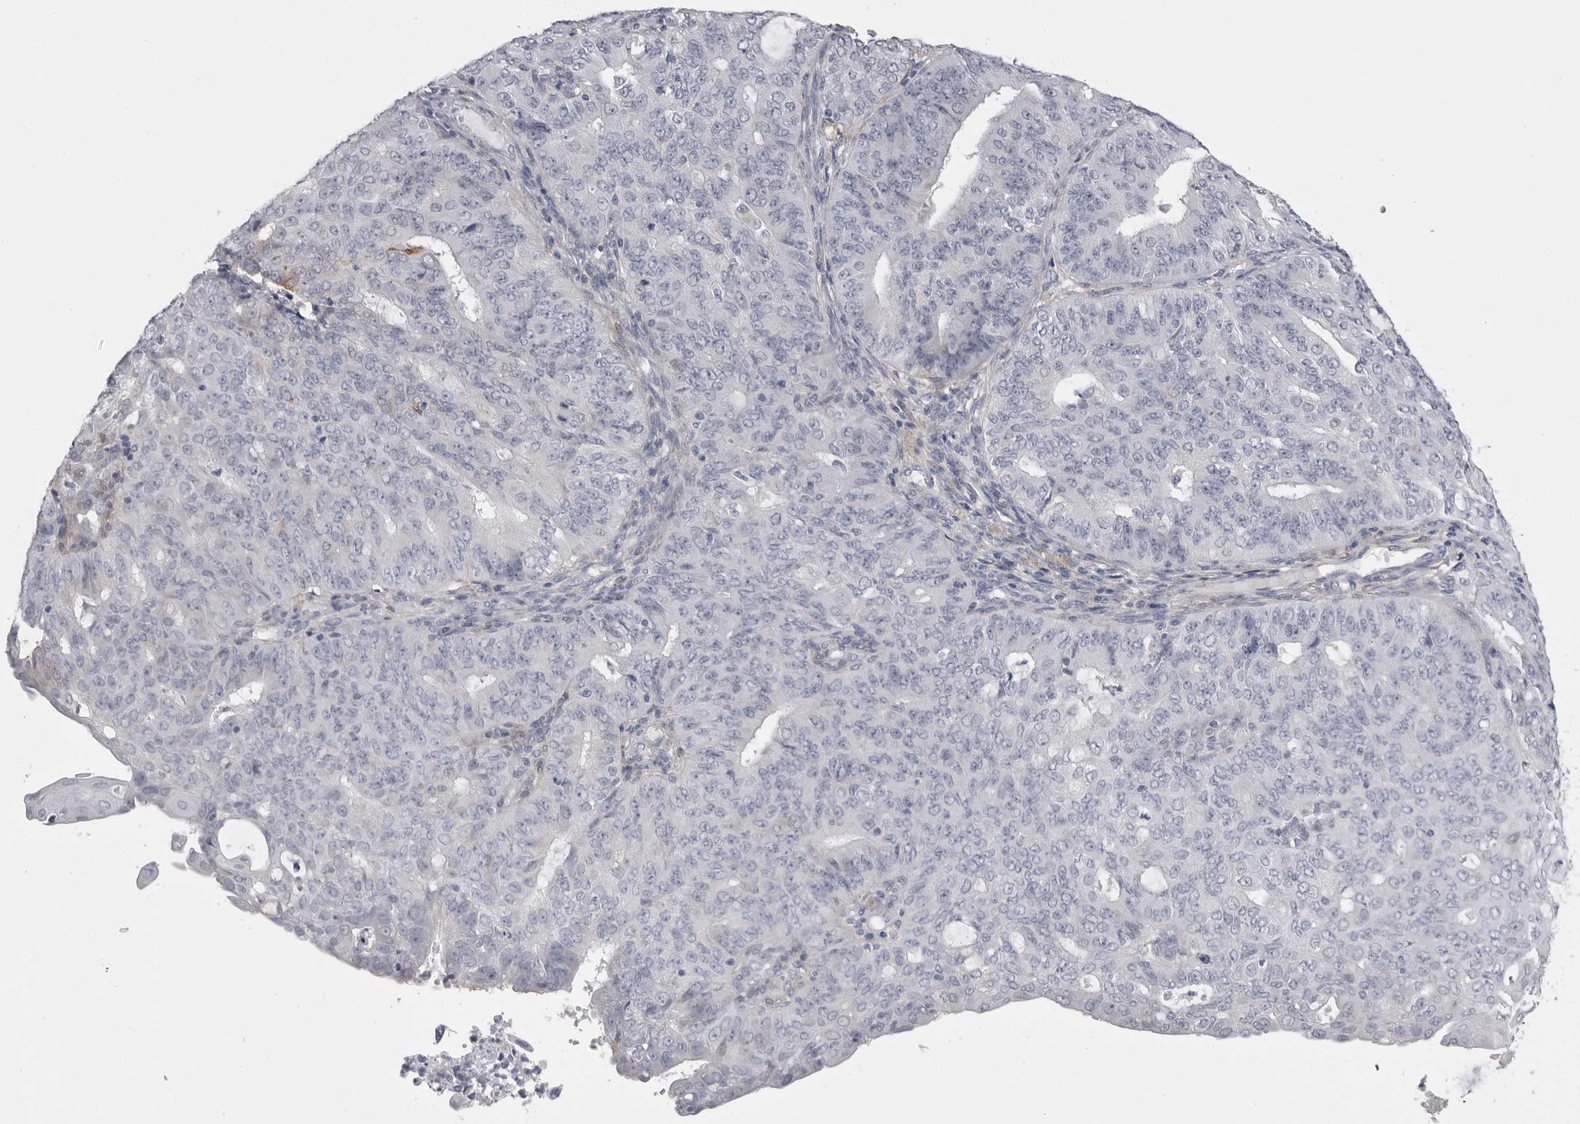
{"staining": {"intensity": "negative", "quantity": "none", "location": "none"}, "tissue": "endometrial cancer", "cell_type": "Tumor cells", "image_type": "cancer", "snomed": [{"axis": "morphology", "description": "Adenocarcinoma, NOS"}, {"axis": "topography", "description": "Endometrium"}], "caption": "IHC micrograph of neoplastic tissue: adenocarcinoma (endometrial) stained with DAB demonstrates no significant protein positivity in tumor cells.", "gene": "AKAP12", "patient": {"sex": "female", "age": 32}}